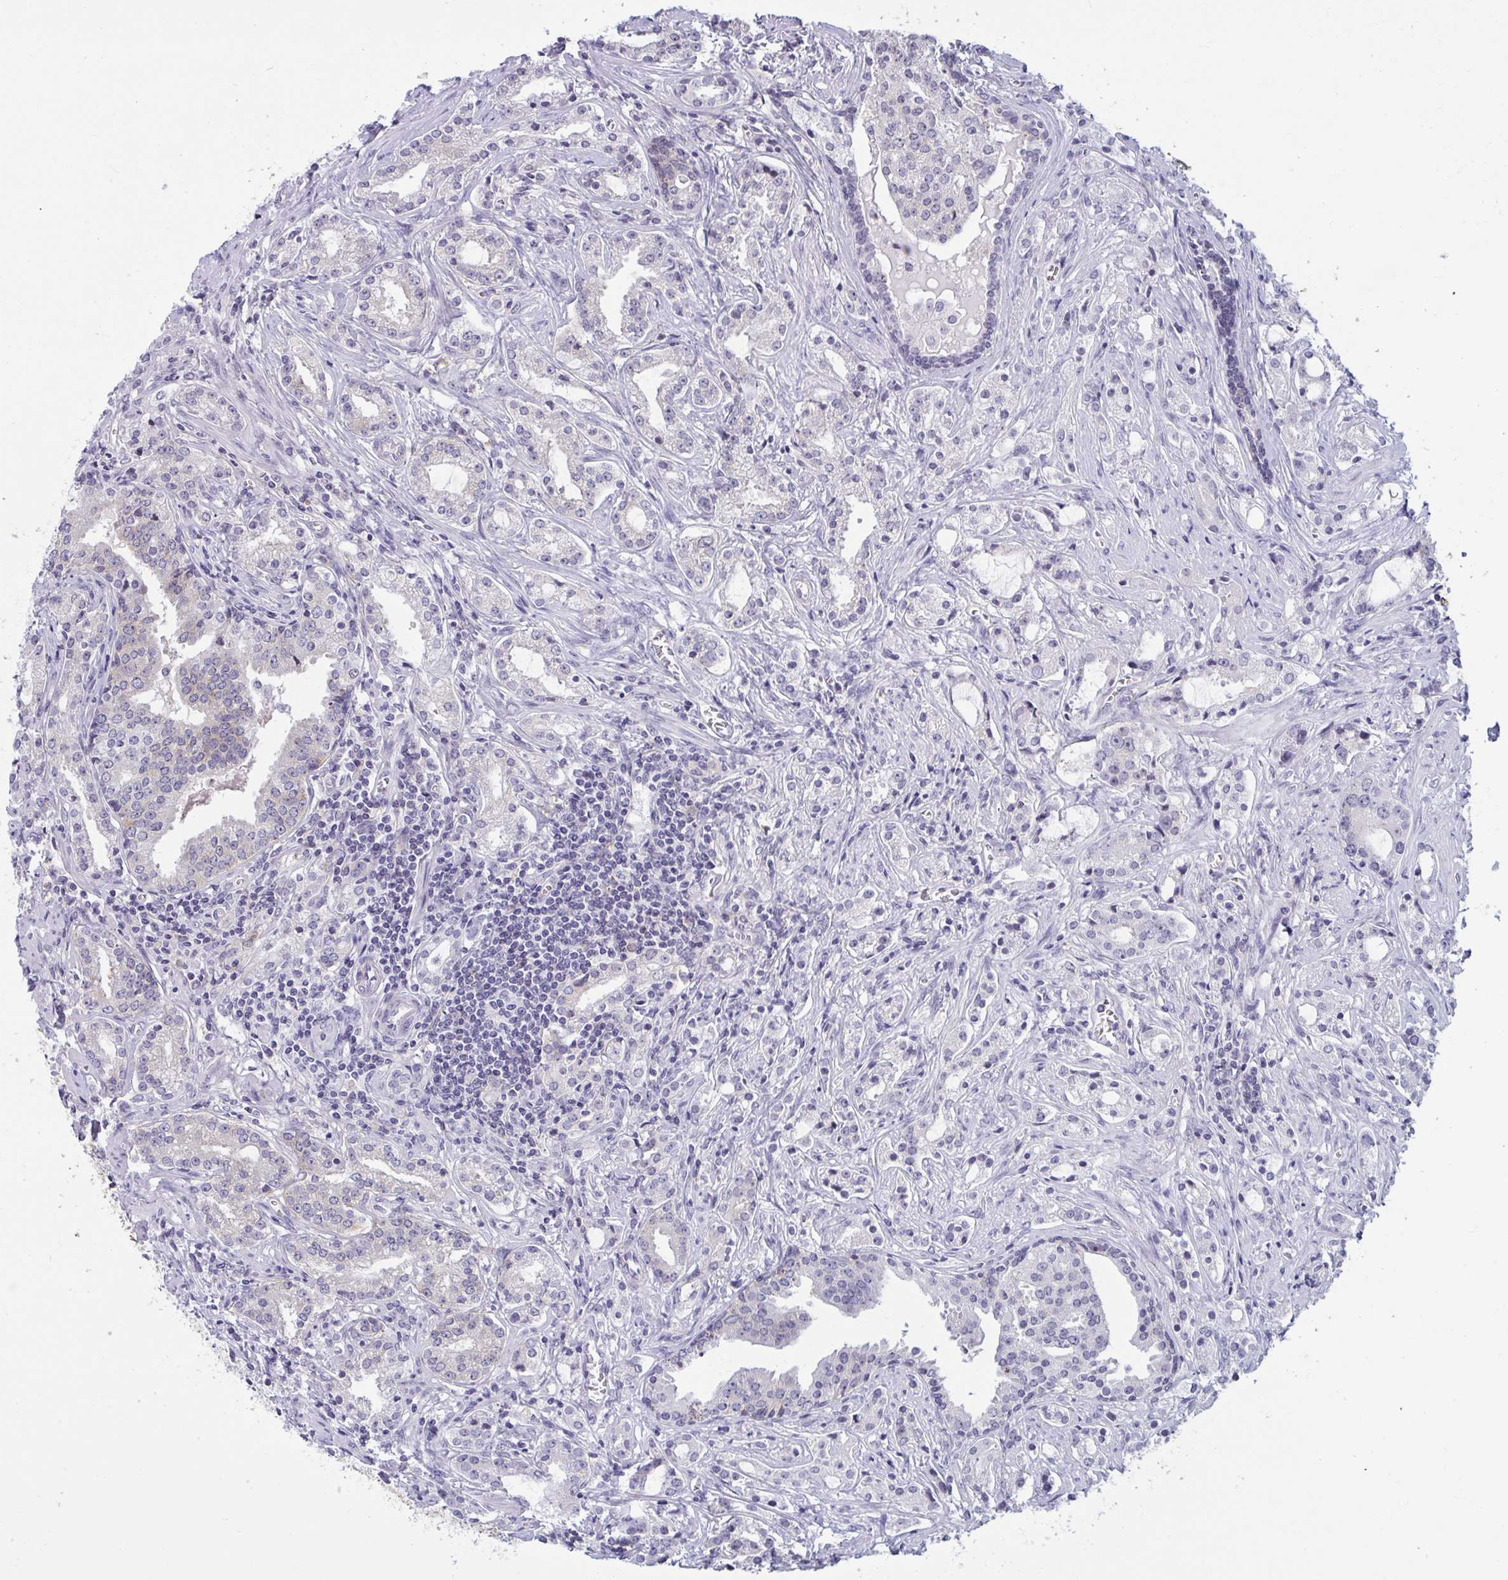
{"staining": {"intensity": "negative", "quantity": "none", "location": "none"}, "tissue": "prostate cancer", "cell_type": "Tumor cells", "image_type": "cancer", "snomed": [{"axis": "morphology", "description": "Adenocarcinoma, Medium grade"}, {"axis": "topography", "description": "Prostate"}], "caption": "Immunohistochemistry (IHC) of prostate cancer (medium-grade adenocarcinoma) exhibits no staining in tumor cells.", "gene": "TBC1D4", "patient": {"sex": "male", "age": 57}}